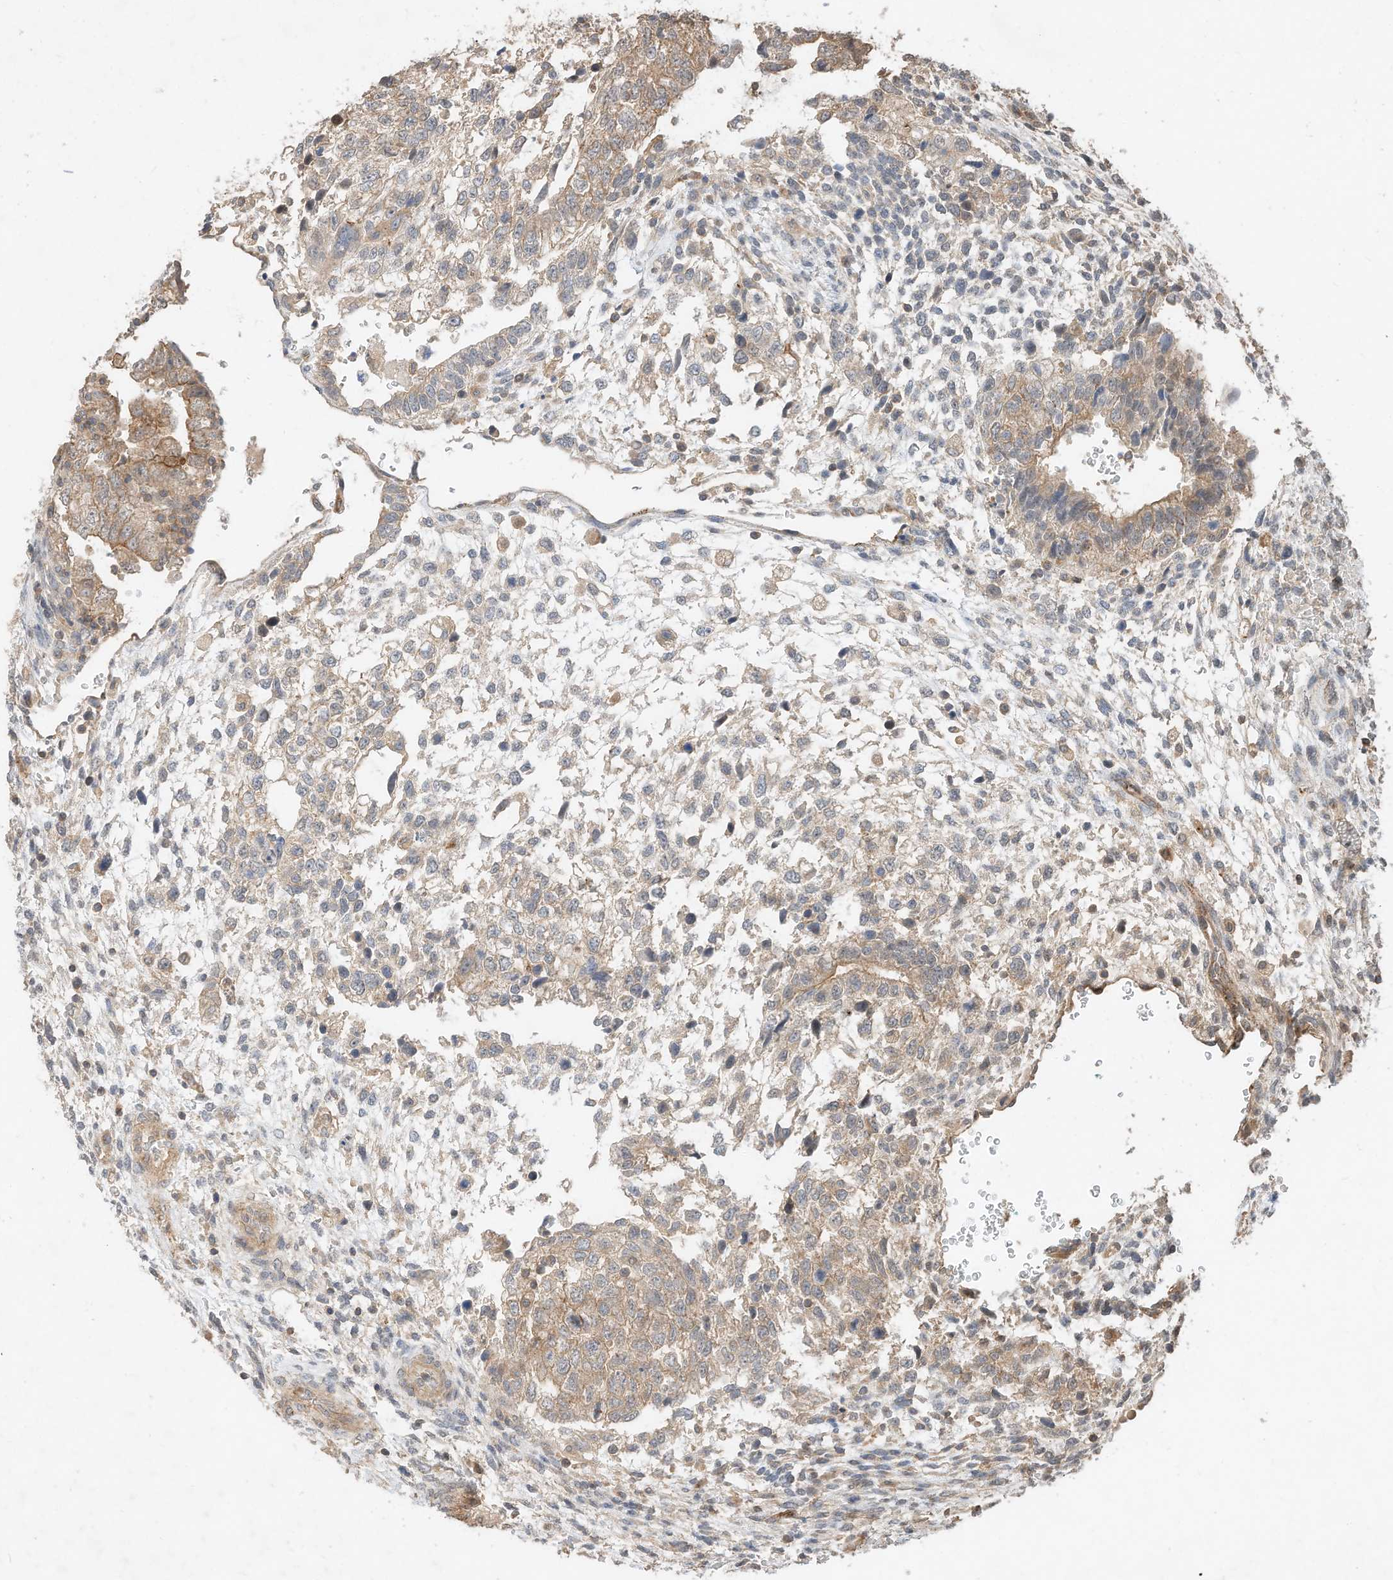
{"staining": {"intensity": "weak", "quantity": "25%-75%", "location": "cytoplasmic/membranous"}, "tissue": "testis cancer", "cell_type": "Tumor cells", "image_type": "cancer", "snomed": [{"axis": "morphology", "description": "Carcinoma, Embryonal, NOS"}, {"axis": "topography", "description": "Testis"}], "caption": "A photomicrograph of human testis cancer stained for a protein exhibits weak cytoplasmic/membranous brown staining in tumor cells.", "gene": "CPAMD8", "patient": {"sex": "male", "age": 37}}